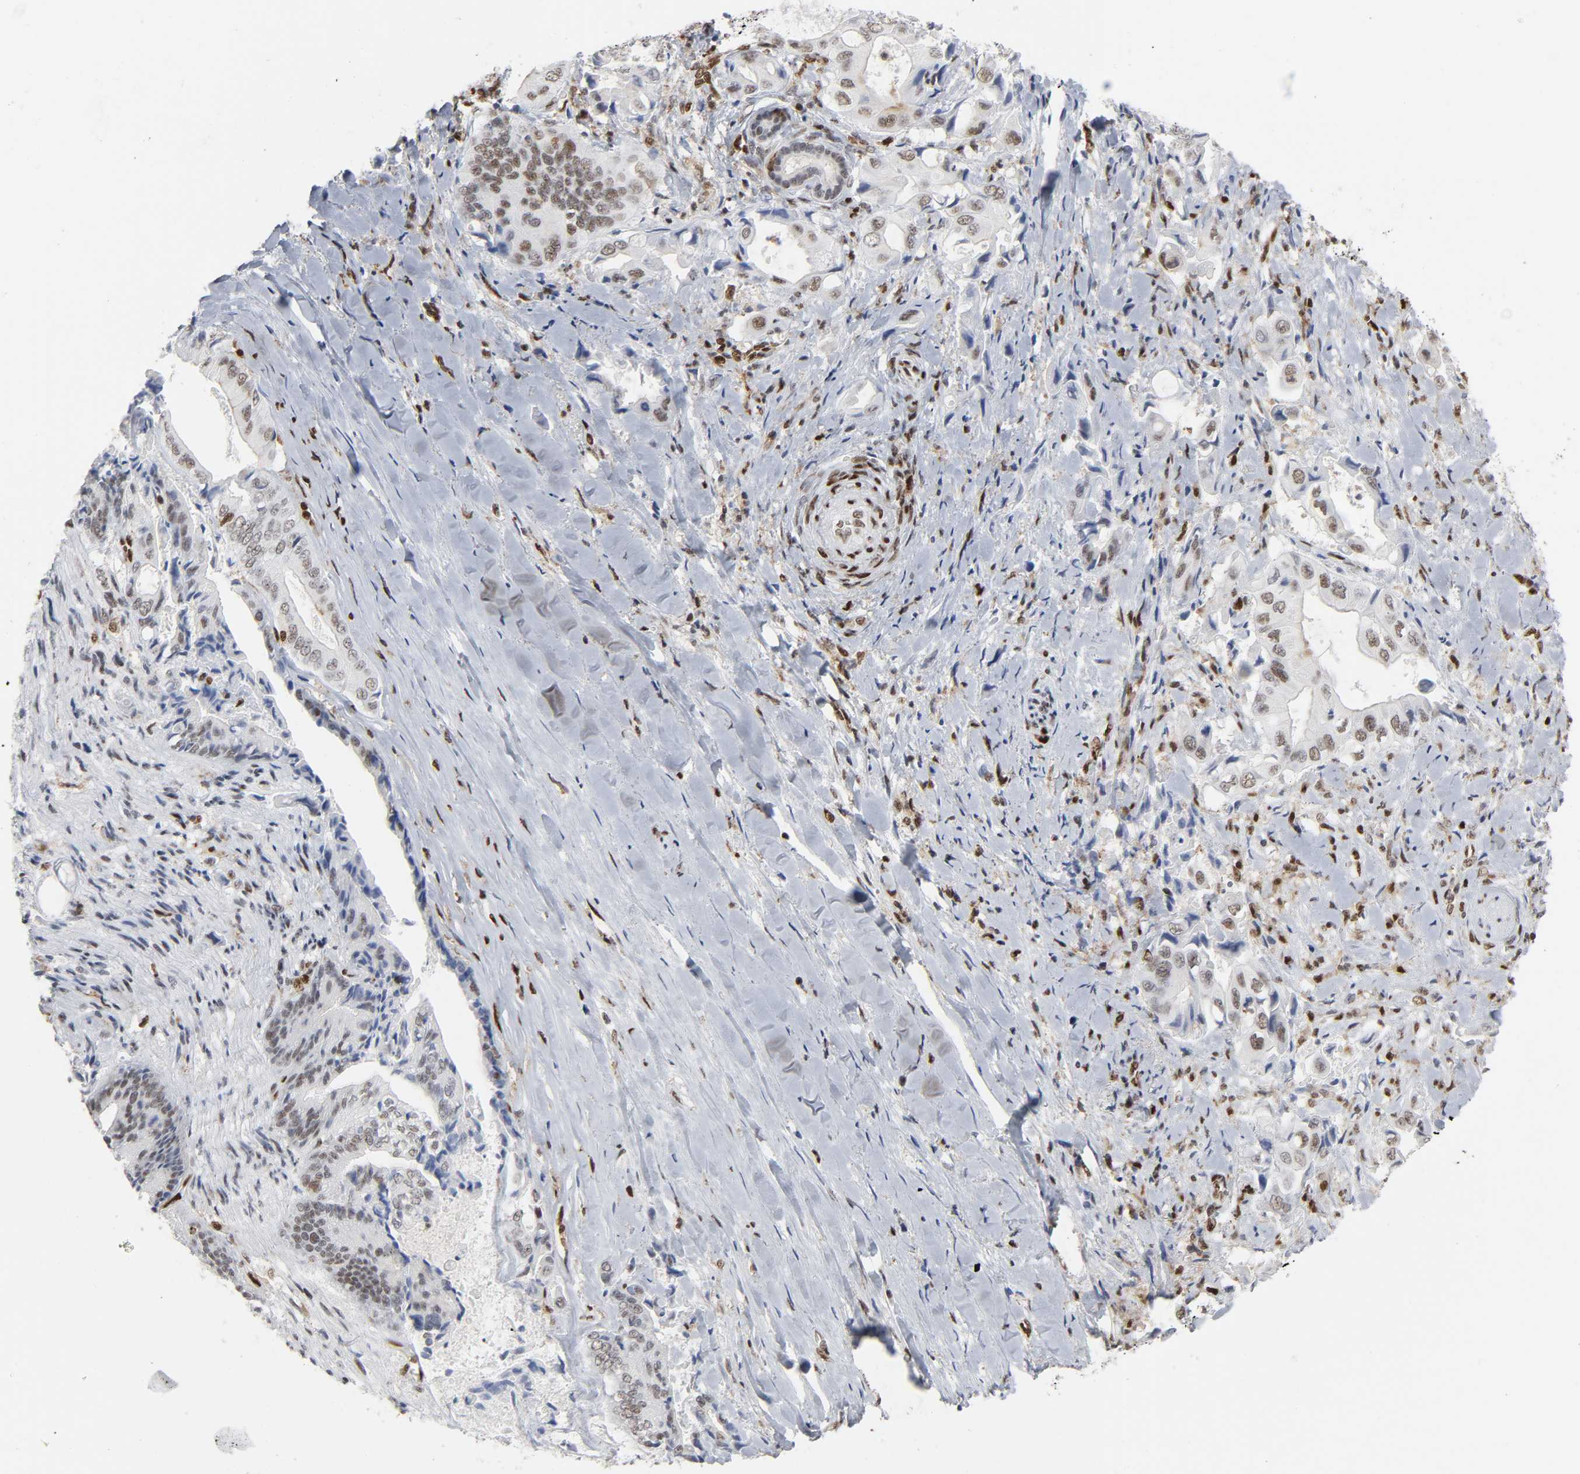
{"staining": {"intensity": "weak", "quantity": "25%-75%", "location": "nuclear"}, "tissue": "liver cancer", "cell_type": "Tumor cells", "image_type": "cancer", "snomed": [{"axis": "morphology", "description": "Cholangiocarcinoma"}, {"axis": "topography", "description": "Liver"}], "caption": "IHC of liver cholangiocarcinoma shows low levels of weak nuclear expression in about 25%-75% of tumor cells.", "gene": "WAS", "patient": {"sex": "male", "age": 58}}